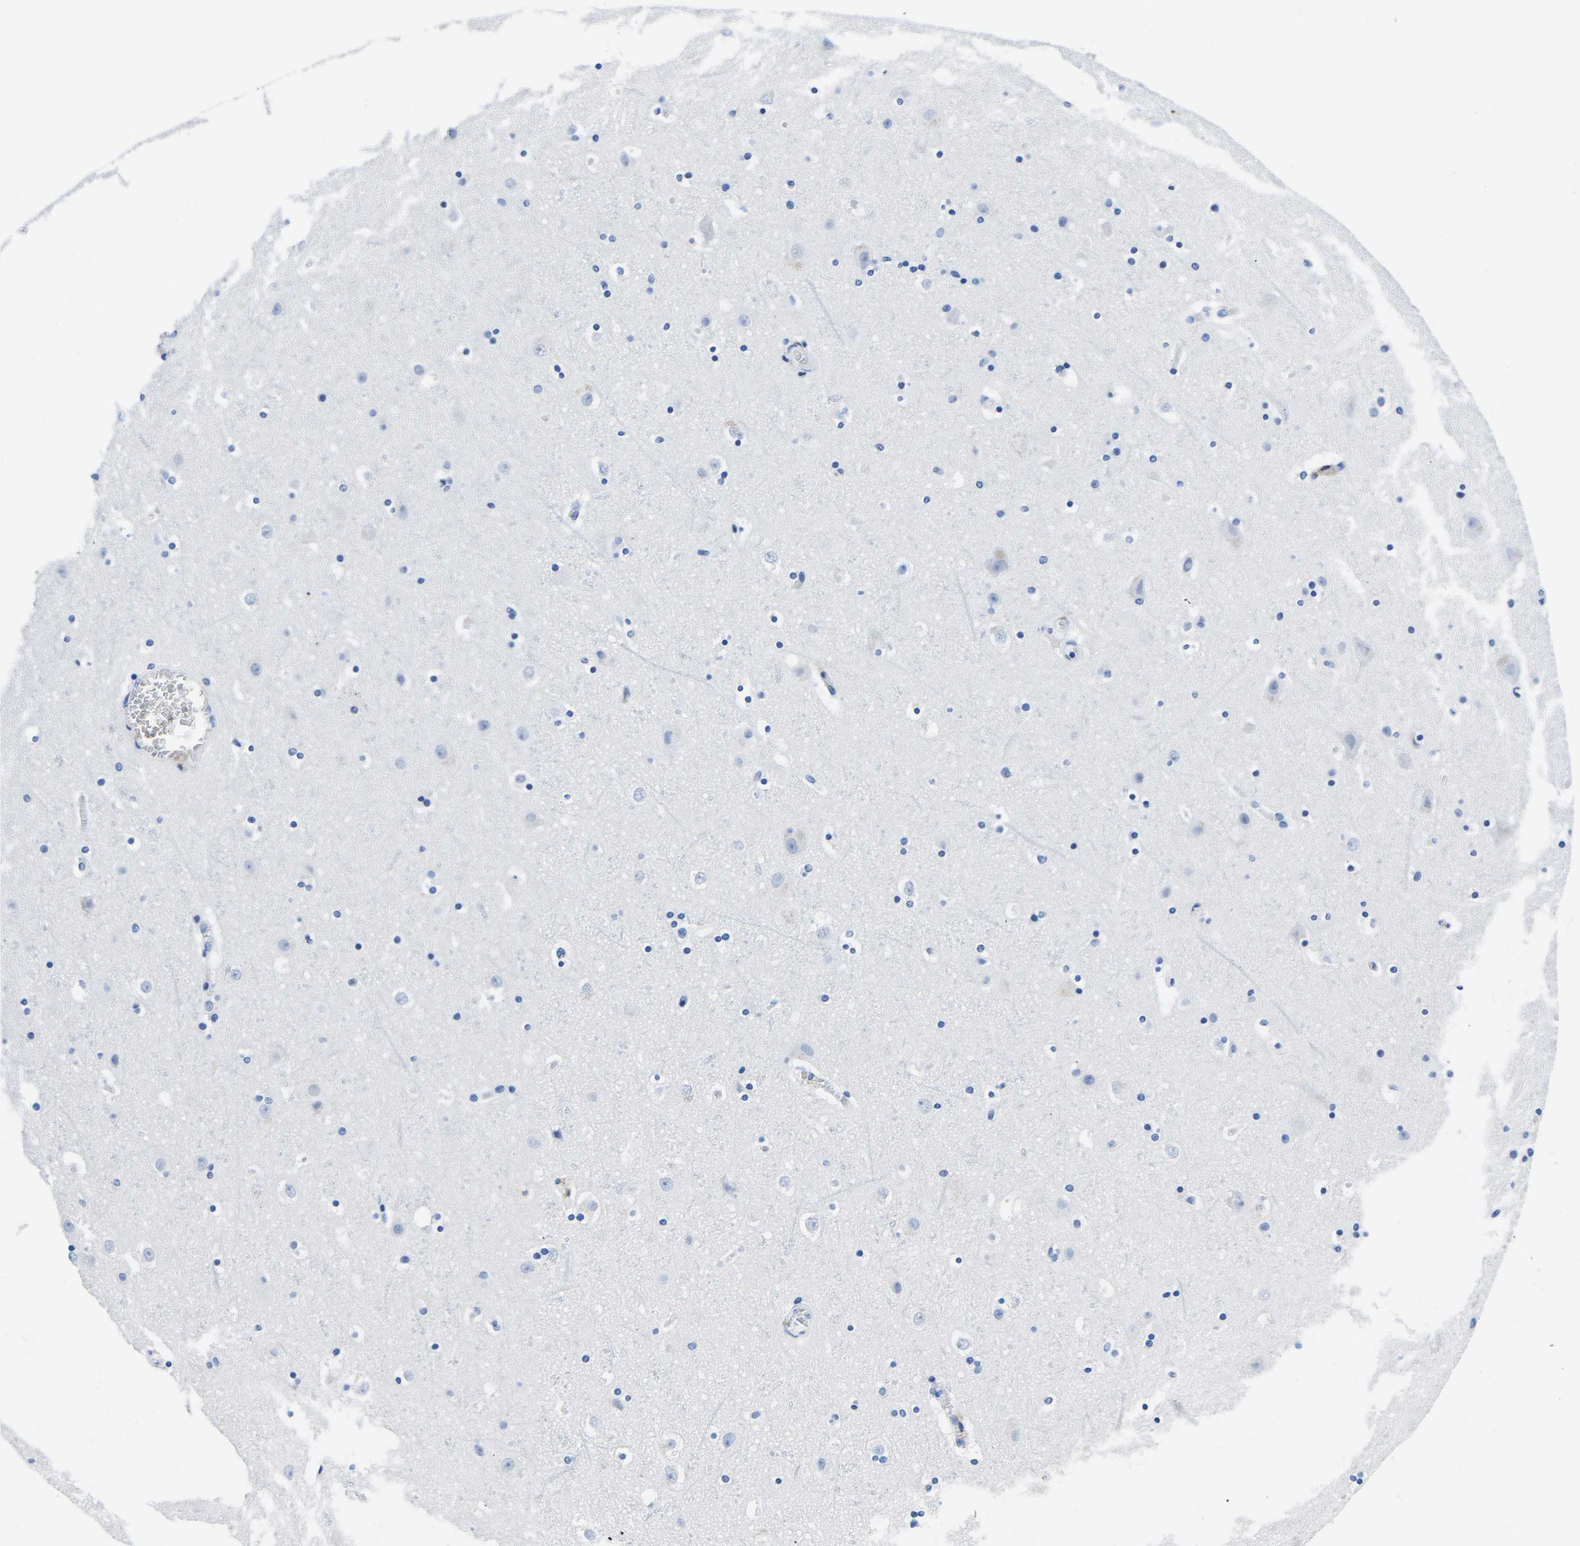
{"staining": {"intensity": "negative", "quantity": "none", "location": "none"}, "tissue": "cerebral cortex", "cell_type": "Endothelial cells", "image_type": "normal", "snomed": [{"axis": "morphology", "description": "Normal tissue, NOS"}, {"axis": "topography", "description": "Cerebral cortex"}], "caption": "There is no significant positivity in endothelial cells of cerebral cortex. (DAB IHC, high magnification).", "gene": "CYP1A2", "patient": {"sex": "male", "age": 45}}